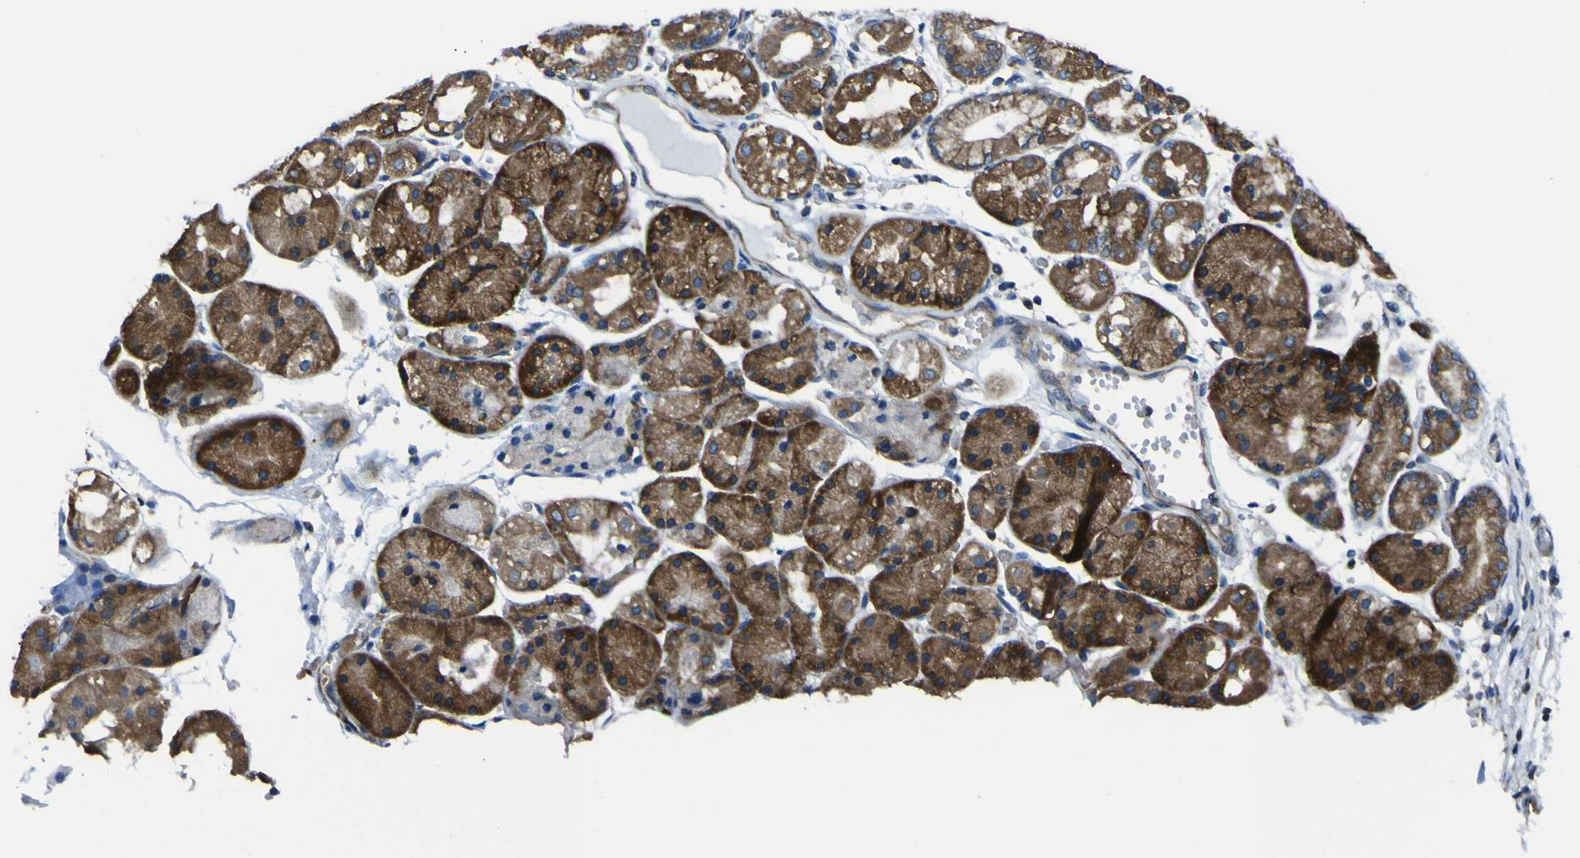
{"staining": {"intensity": "strong", "quantity": ">75%", "location": "cytoplasmic/membranous"}, "tissue": "stomach", "cell_type": "Glandular cells", "image_type": "normal", "snomed": [{"axis": "morphology", "description": "Normal tissue, NOS"}, {"axis": "topography", "description": "Stomach, upper"}], "caption": "Immunohistochemical staining of normal stomach displays >75% levels of strong cytoplasmic/membranous protein staining in about >75% of glandular cells.", "gene": "STIM1", "patient": {"sex": "male", "age": 72}}